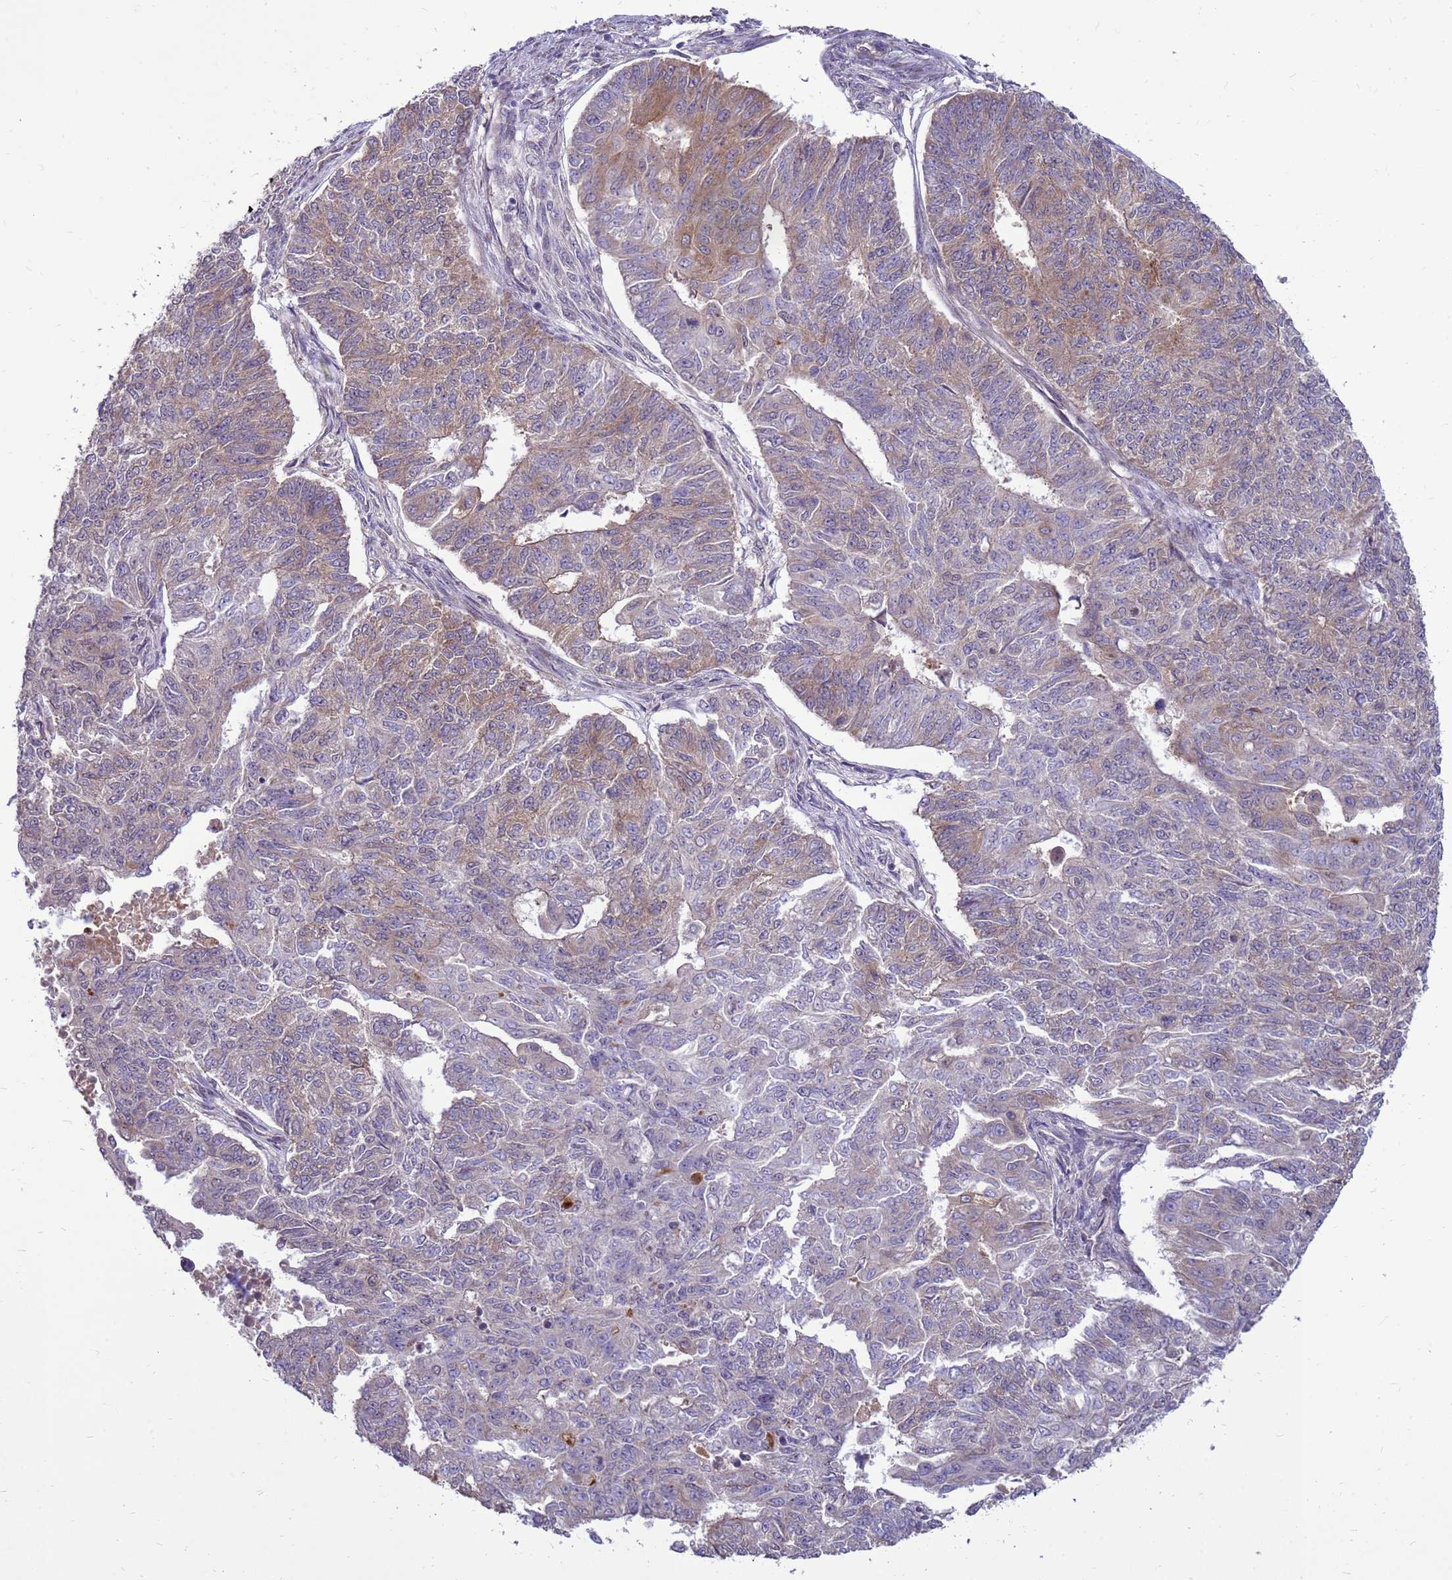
{"staining": {"intensity": "moderate", "quantity": "<25%", "location": "cytoplasmic/membranous"}, "tissue": "endometrial cancer", "cell_type": "Tumor cells", "image_type": "cancer", "snomed": [{"axis": "morphology", "description": "Adenocarcinoma, NOS"}, {"axis": "topography", "description": "Endometrium"}], "caption": "Human endometrial adenocarcinoma stained for a protein (brown) reveals moderate cytoplasmic/membranous positive expression in approximately <25% of tumor cells.", "gene": "RSPO1", "patient": {"sex": "female", "age": 32}}